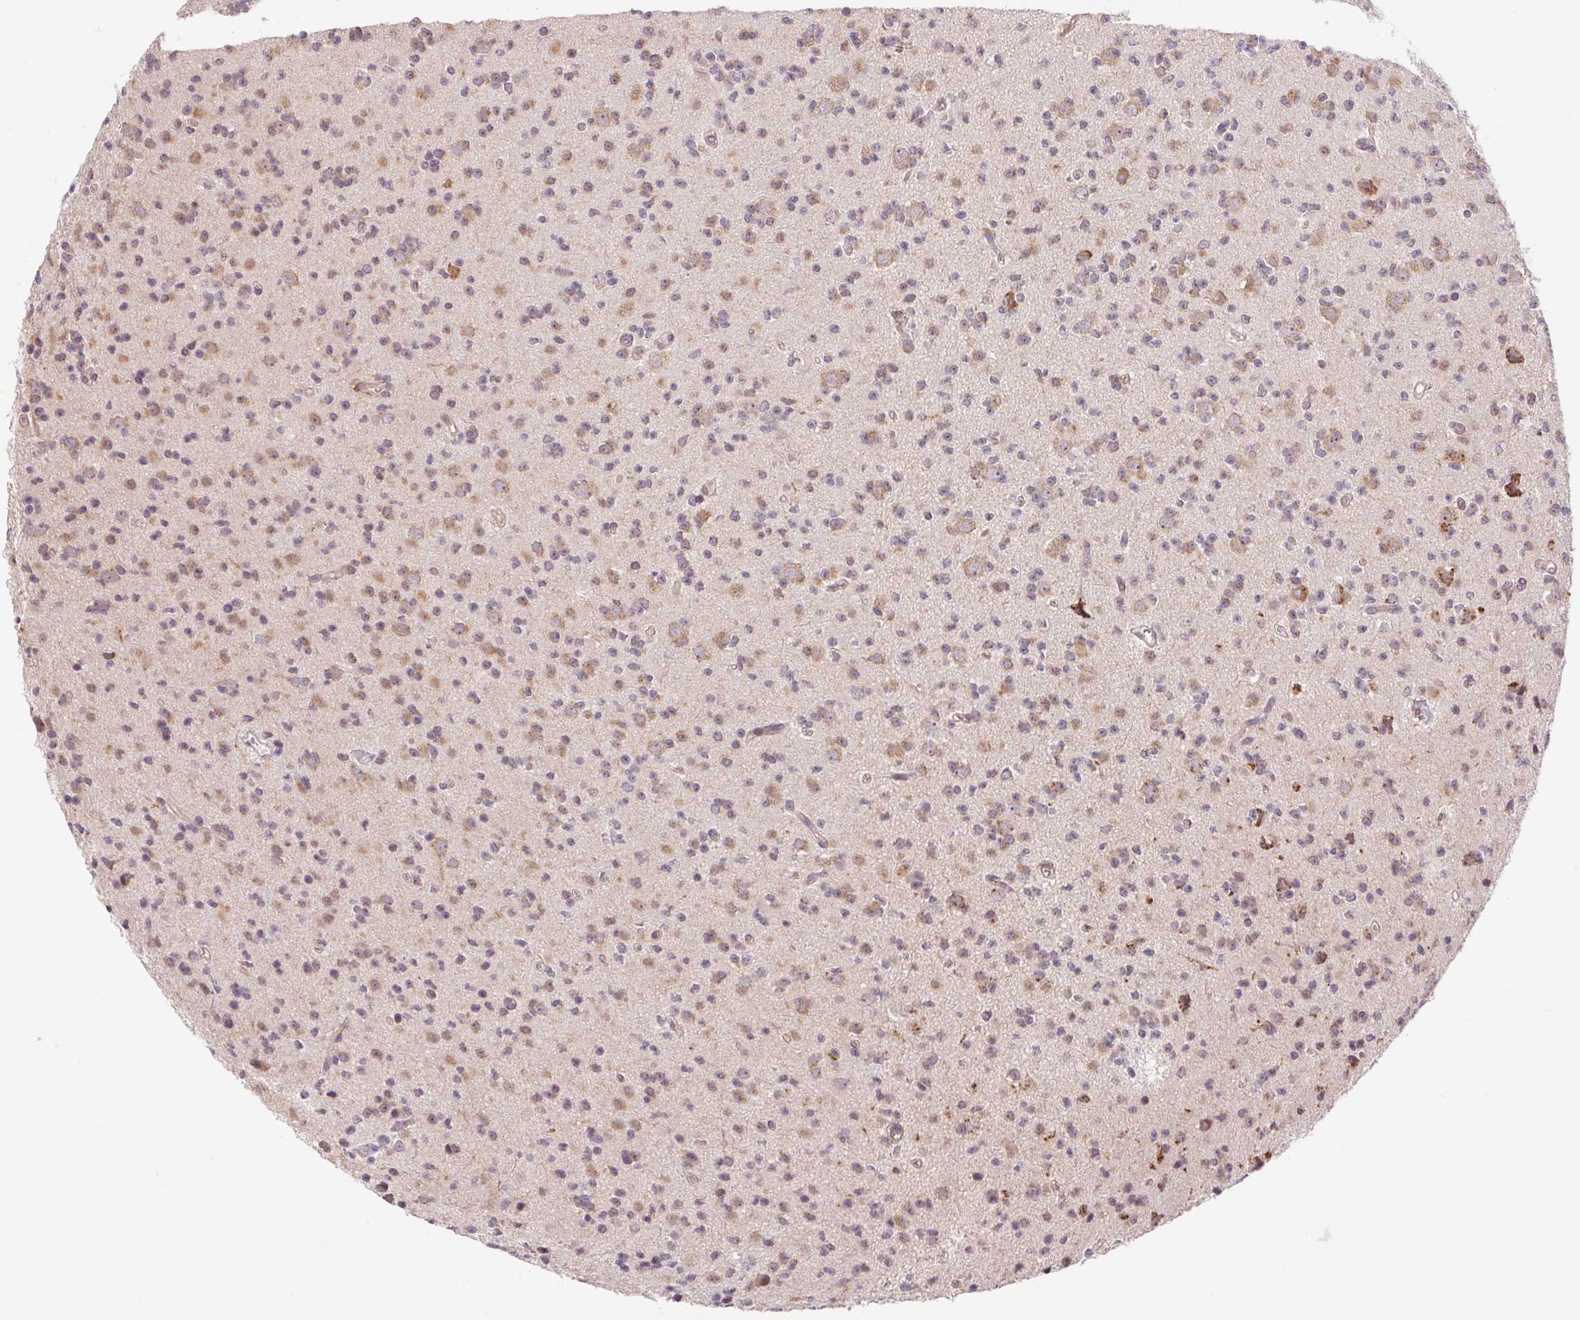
{"staining": {"intensity": "moderate", "quantity": "25%-75%", "location": "cytoplasmic/membranous"}, "tissue": "glioma", "cell_type": "Tumor cells", "image_type": "cancer", "snomed": [{"axis": "morphology", "description": "Glioma, malignant, High grade"}, {"axis": "topography", "description": "Brain"}], "caption": "A histopathology image of human malignant glioma (high-grade) stained for a protein displays moderate cytoplasmic/membranous brown staining in tumor cells. (IHC, brightfield microscopy, high magnification).", "gene": "KLHL20", "patient": {"sex": "male", "age": 36}}